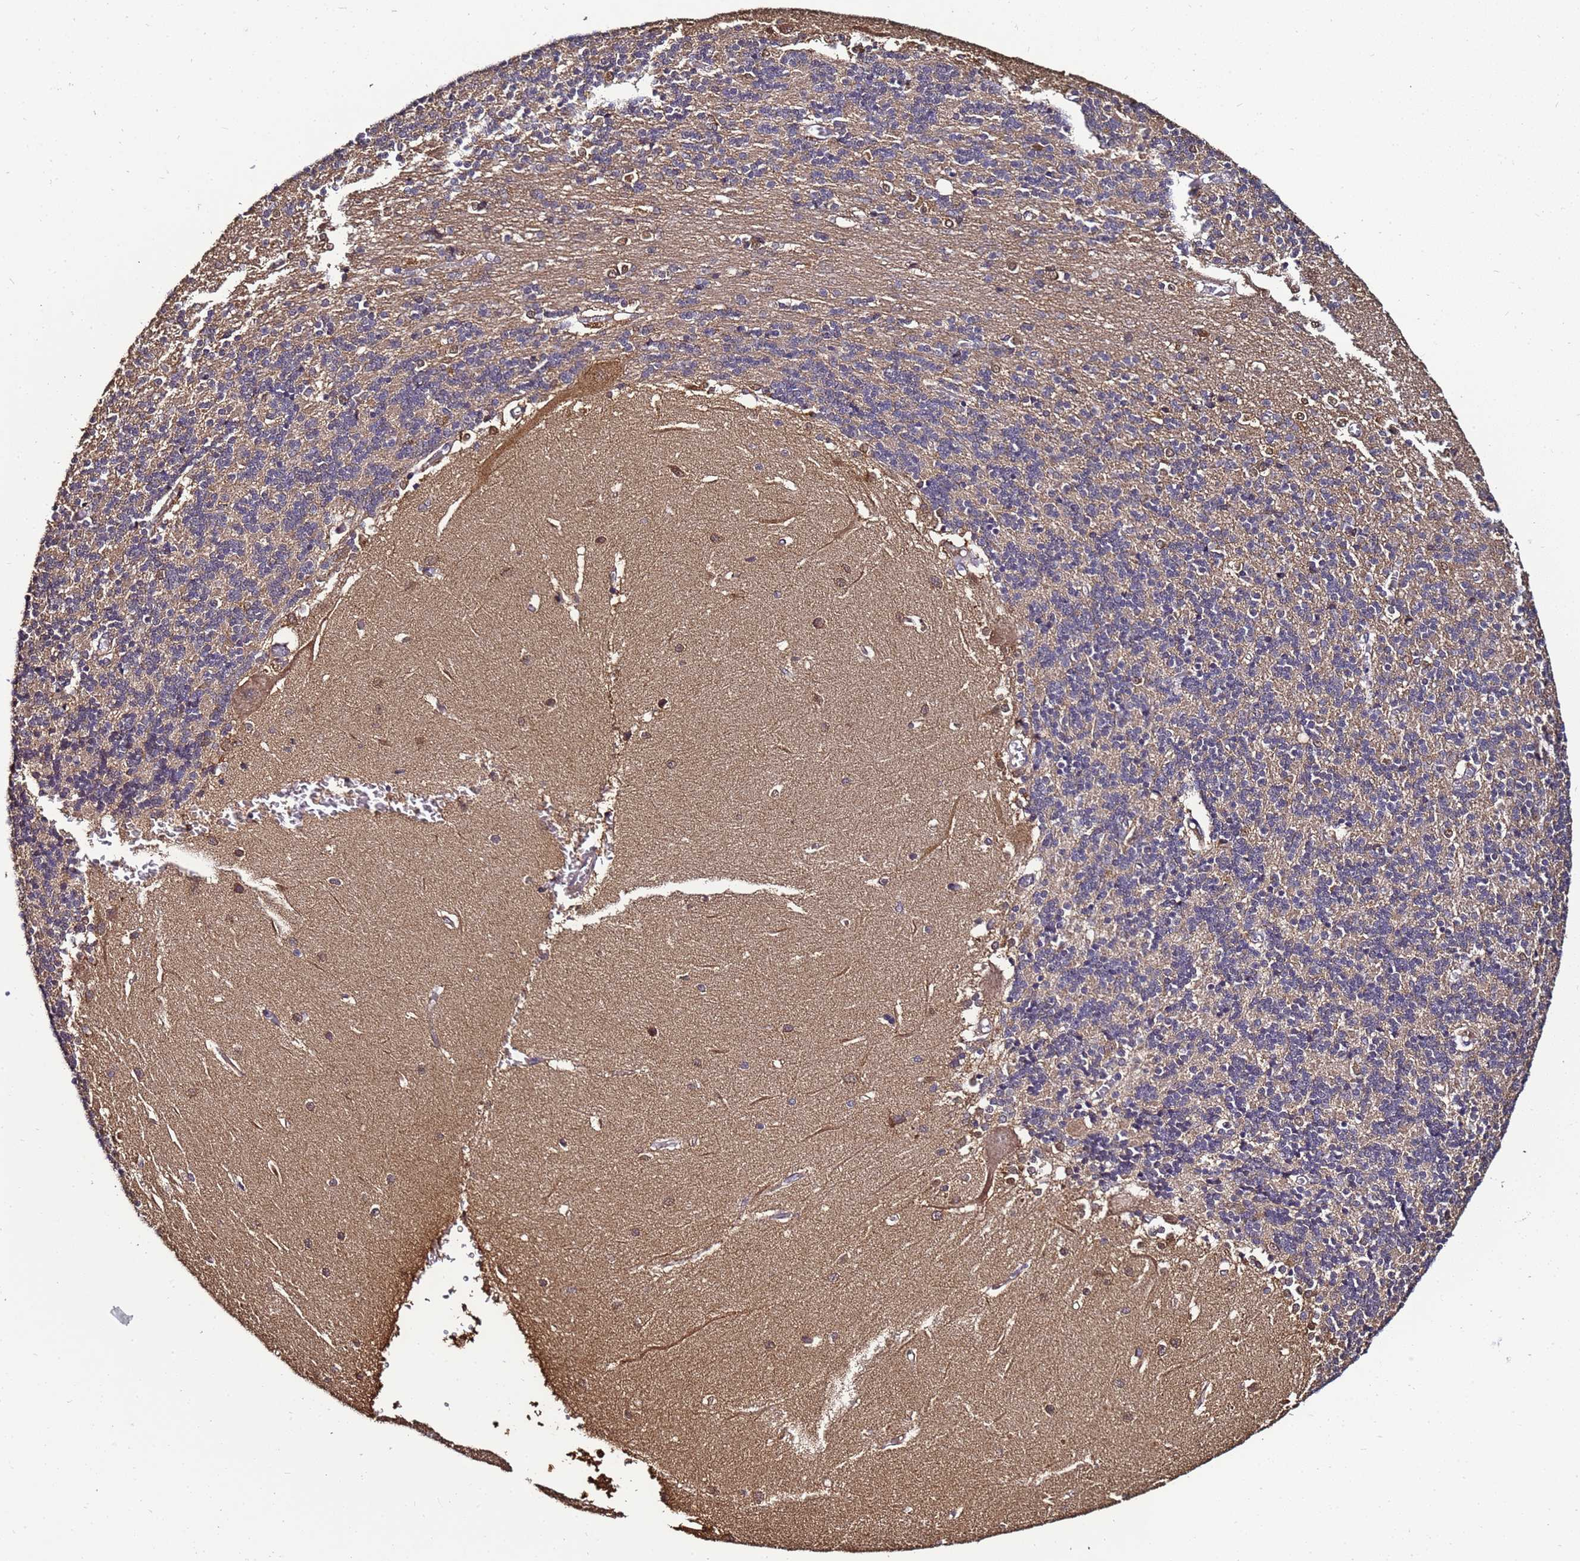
{"staining": {"intensity": "weak", "quantity": "<25%", "location": "cytoplasmic/membranous"}, "tissue": "cerebellum", "cell_type": "Cells in granular layer", "image_type": "normal", "snomed": [{"axis": "morphology", "description": "Normal tissue, NOS"}, {"axis": "topography", "description": "Cerebellum"}], "caption": "Human cerebellum stained for a protein using IHC shows no positivity in cells in granular layer.", "gene": "ENOPH1", "patient": {"sex": "male", "age": 37}}